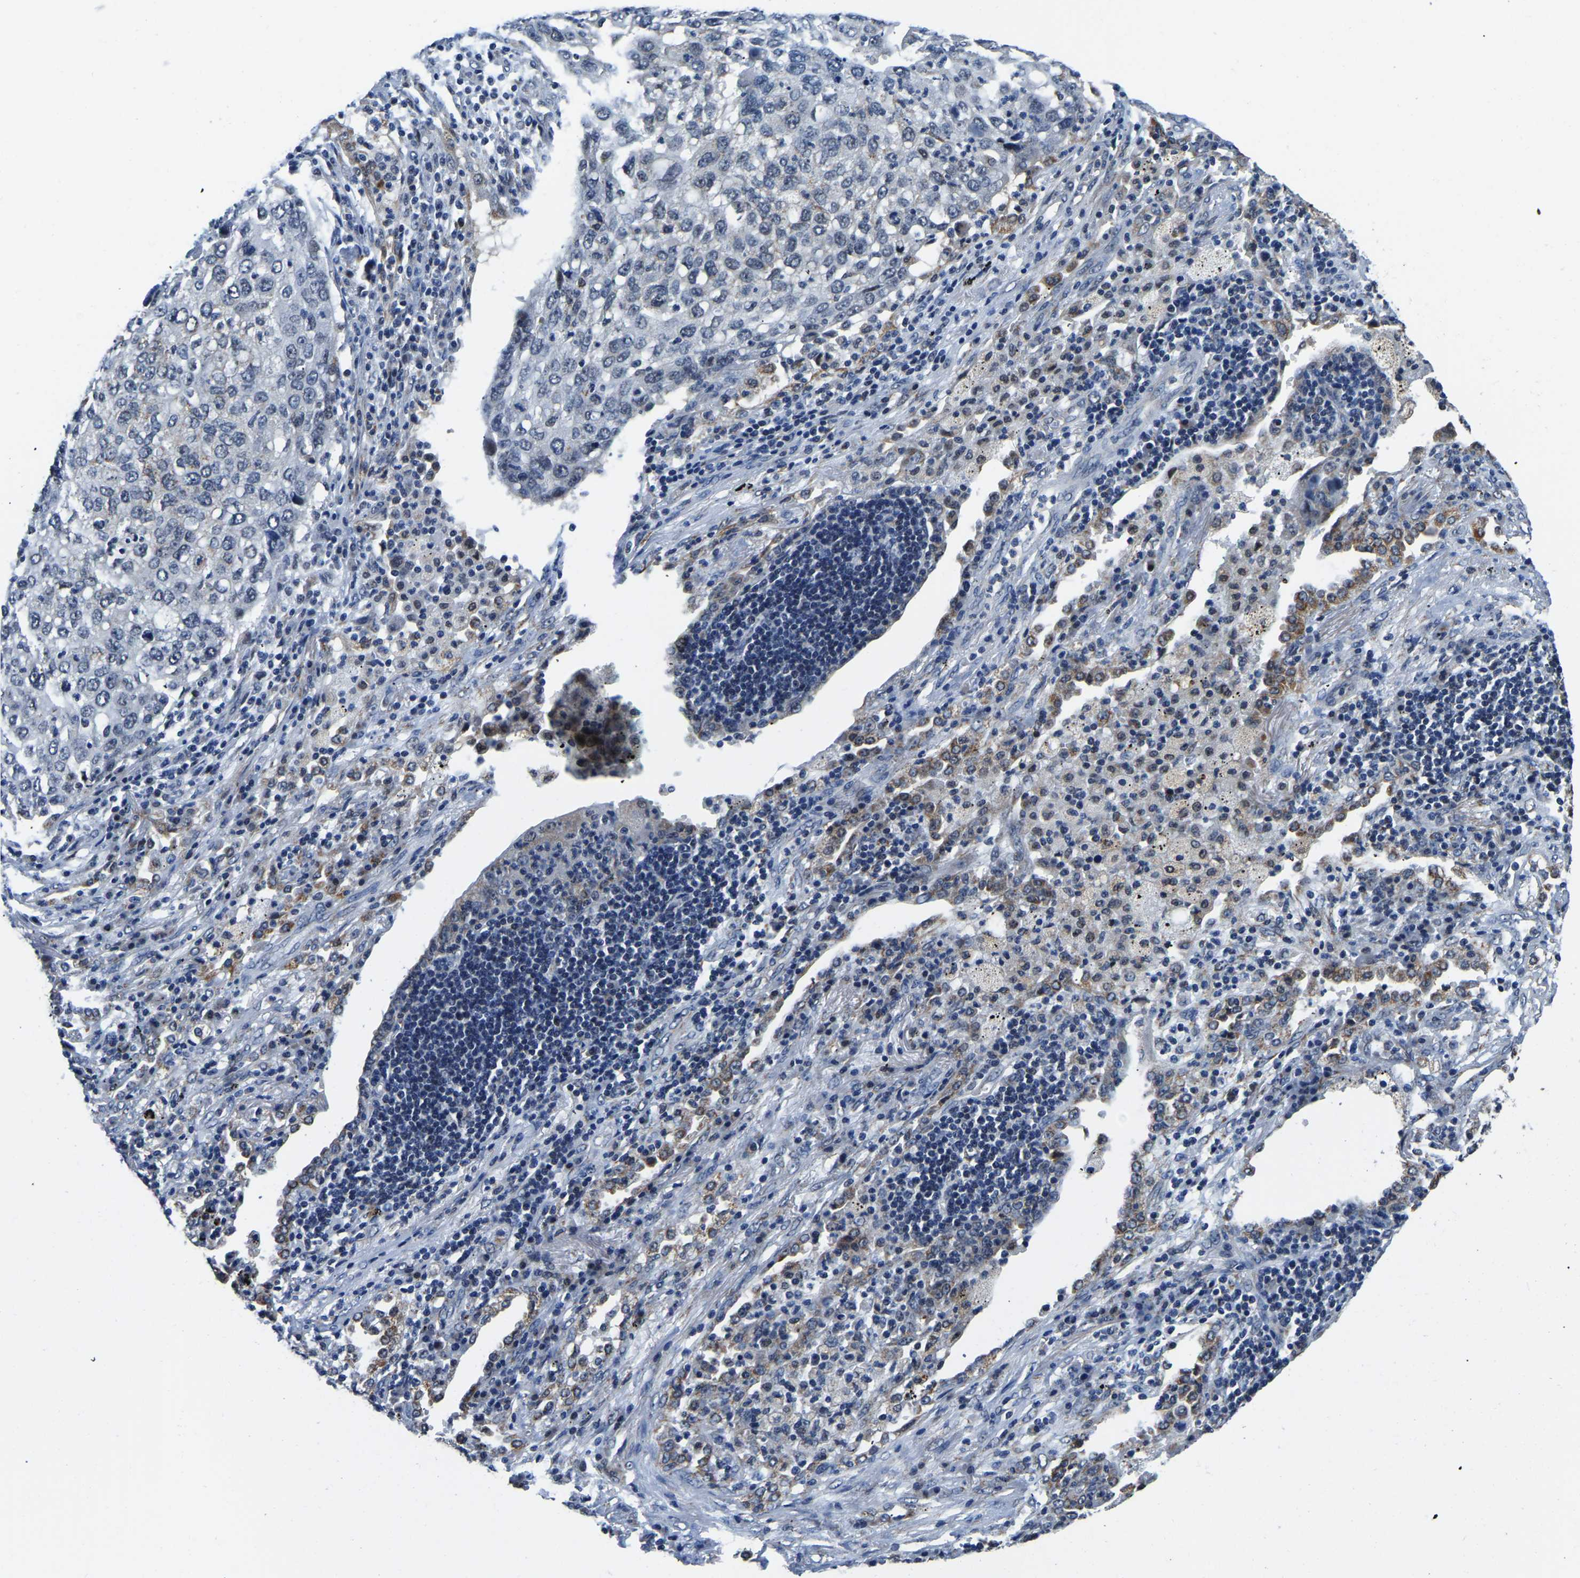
{"staining": {"intensity": "negative", "quantity": "none", "location": "none"}, "tissue": "lung cancer", "cell_type": "Tumor cells", "image_type": "cancer", "snomed": [{"axis": "morphology", "description": "Squamous cell carcinoma, NOS"}, {"axis": "topography", "description": "Lung"}], "caption": "DAB (3,3'-diaminobenzidine) immunohistochemical staining of lung cancer reveals no significant expression in tumor cells. (Immunohistochemistry, brightfield microscopy, high magnification).", "gene": "BNIP3L", "patient": {"sex": "female", "age": 63}}